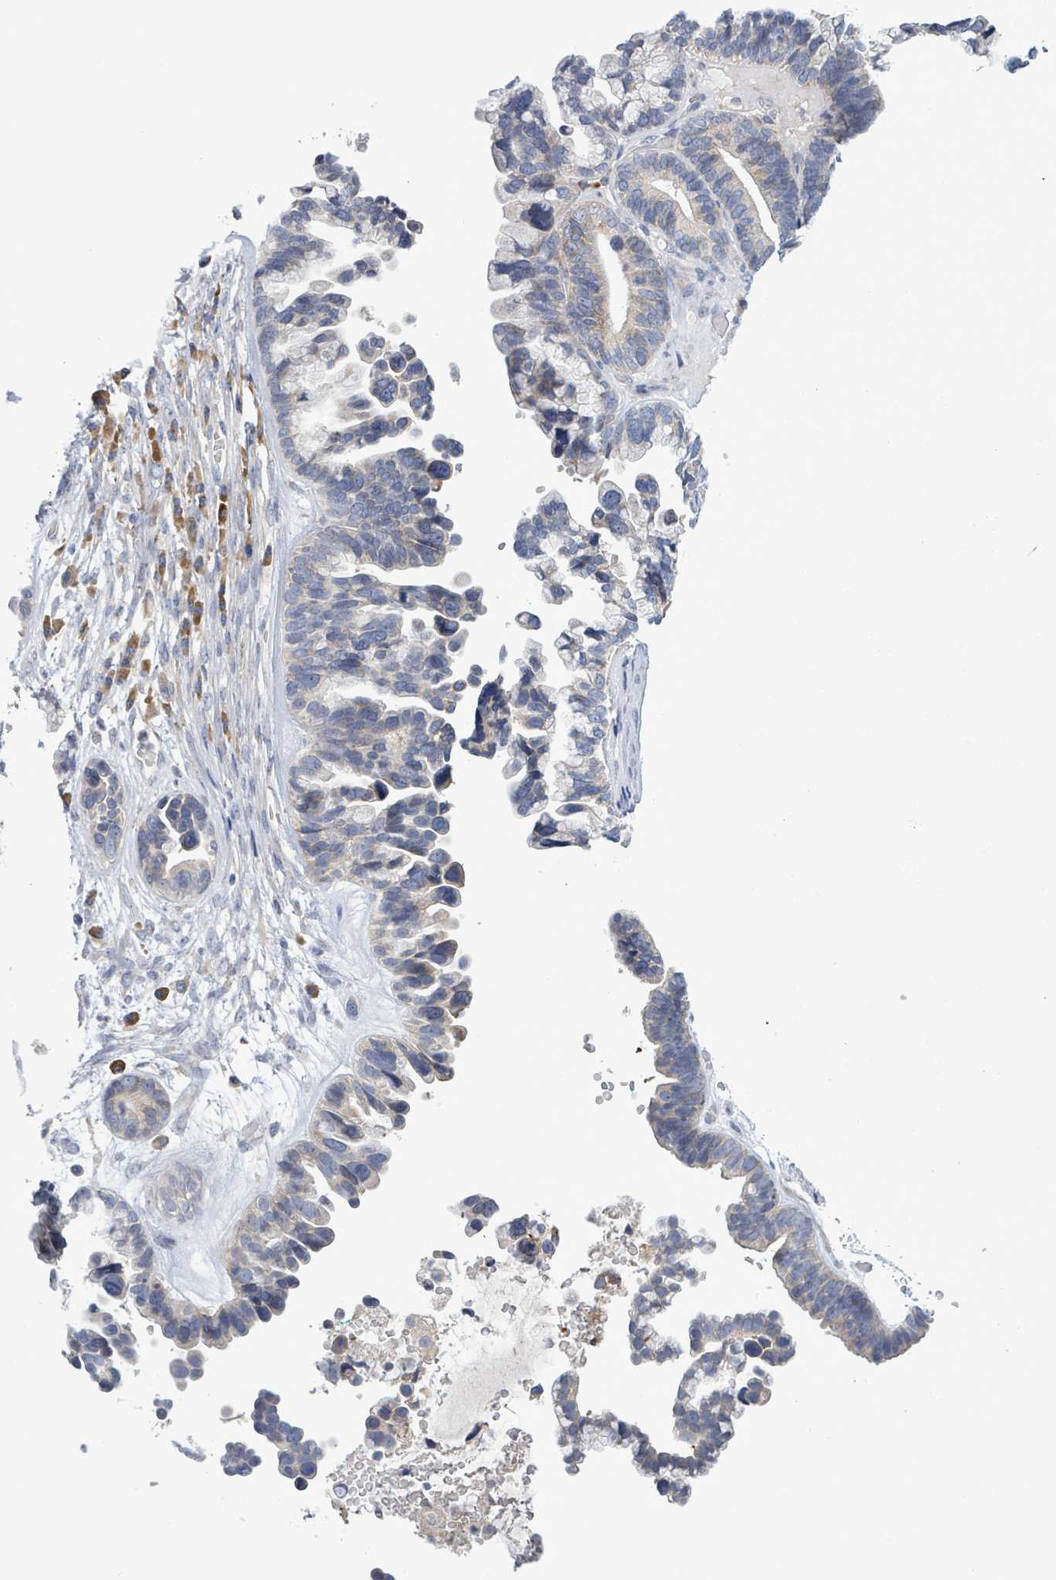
{"staining": {"intensity": "negative", "quantity": "none", "location": "none"}, "tissue": "ovarian cancer", "cell_type": "Tumor cells", "image_type": "cancer", "snomed": [{"axis": "morphology", "description": "Cystadenocarcinoma, serous, NOS"}, {"axis": "topography", "description": "Ovary"}], "caption": "Immunohistochemistry (IHC) photomicrograph of human ovarian cancer (serous cystadenocarcinoma) stained for a protein (brown), which exhibits no positivity in tumor cells. (DAB IHC with hematoxylin counter stain).", "gene": "ATP13A1", "patient": {"sex": "female", "age": 56}}